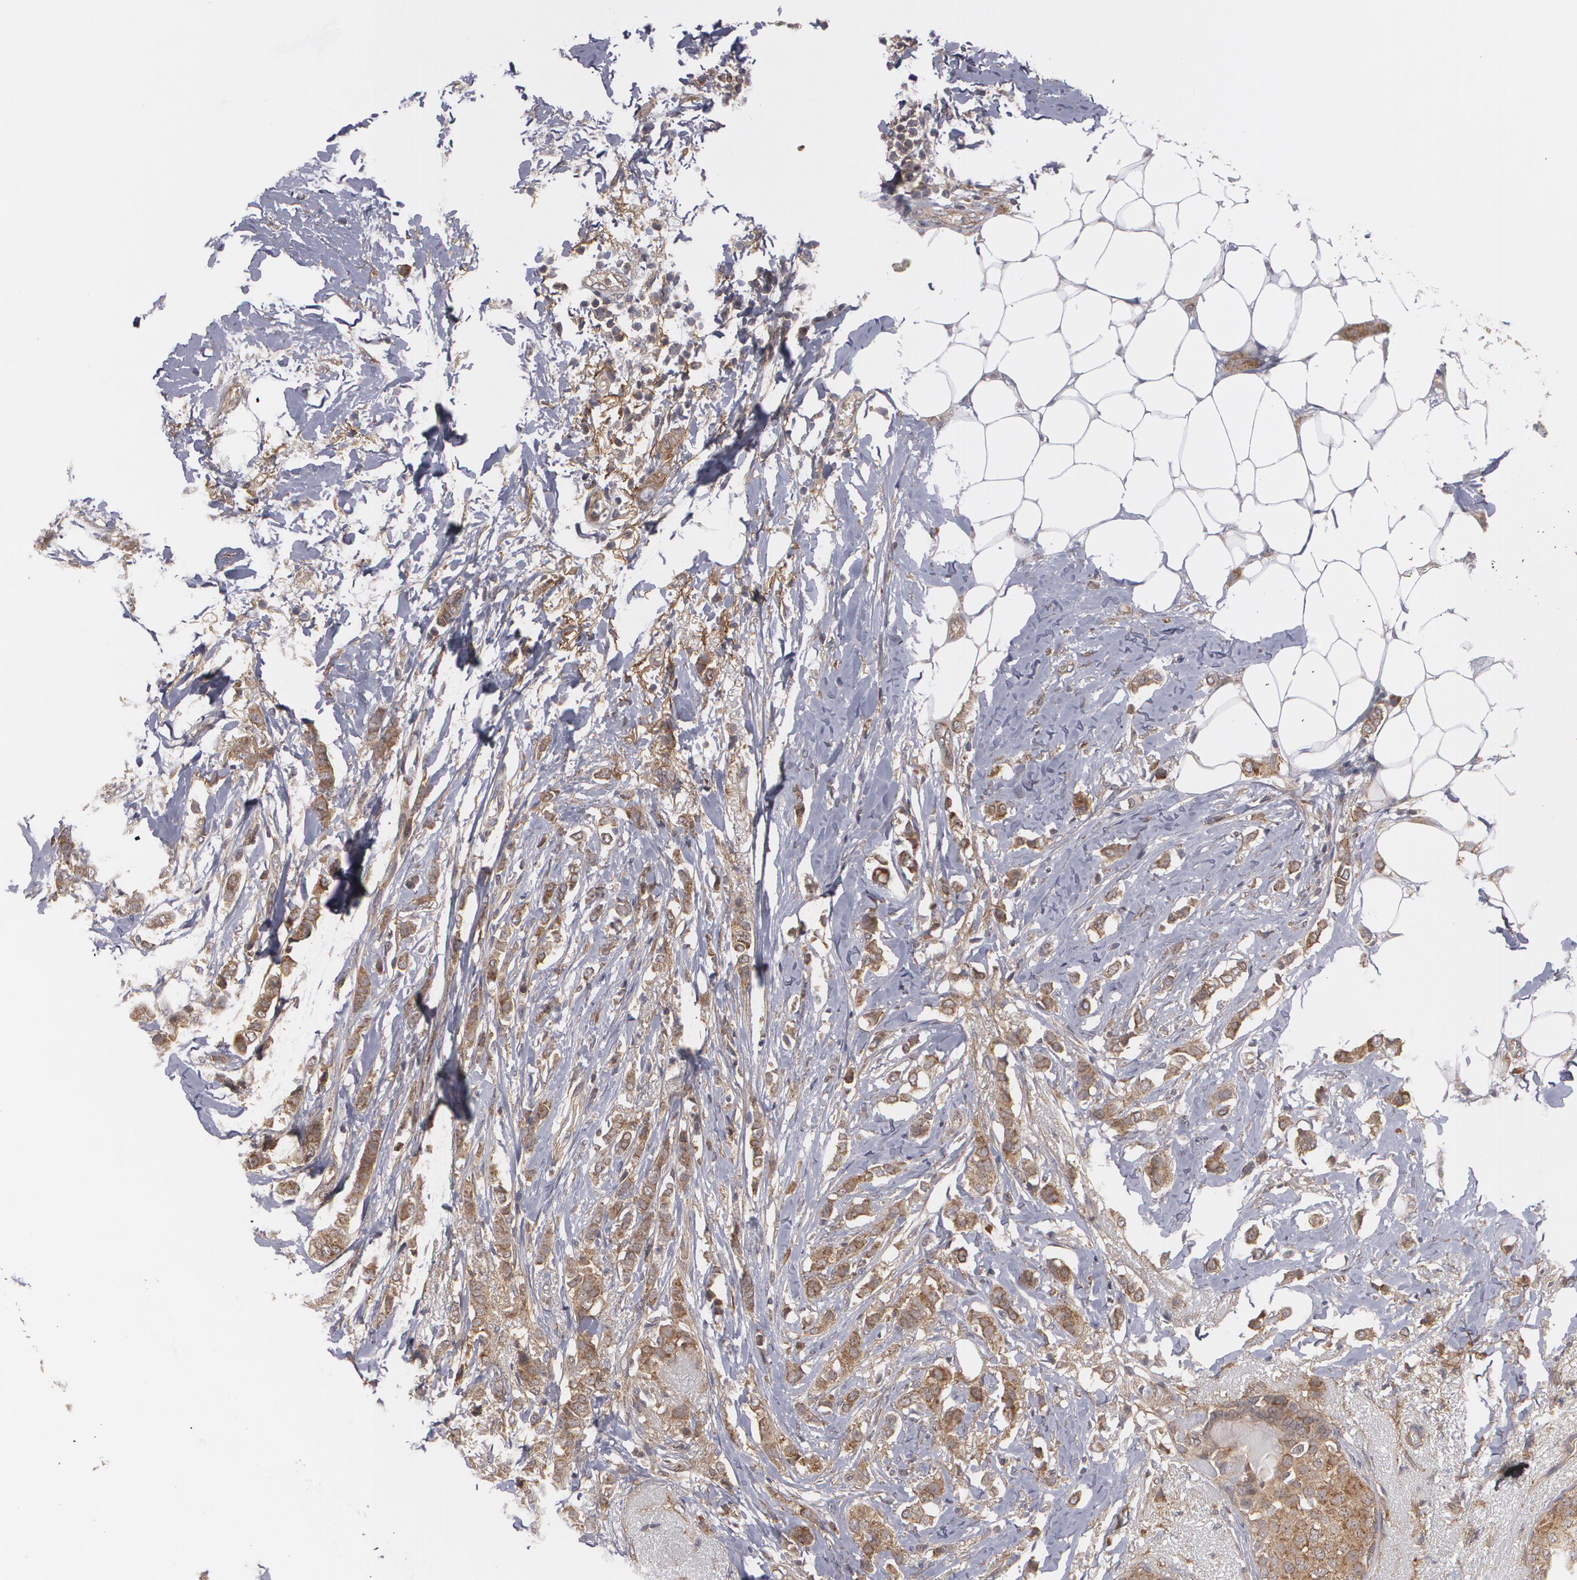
{"staining": {"intensity": "weak", "quantity": ">75%", "location": "cytoplasmic/membranous"}, "tissue": "breast cancer", "cell_type": "Tumor cells", "image_type": "cancer", "snomed": [{"axis": "morphology", "description": "Lobular carcinoma"}, {"axis": "topography", "description": "Breast"}], "caption": "Brown immunohistochemical staining in human breast cancer demonstrates weak cytoplasmic/membranous staining in approximately >75% of tumor cells. (Stains: DAB in brown, nuclei in blue, Microscopy: brightfield microscopy at high magnification).", "gene": "BMP6", "patient": {"sex": "female", "age": 55}}